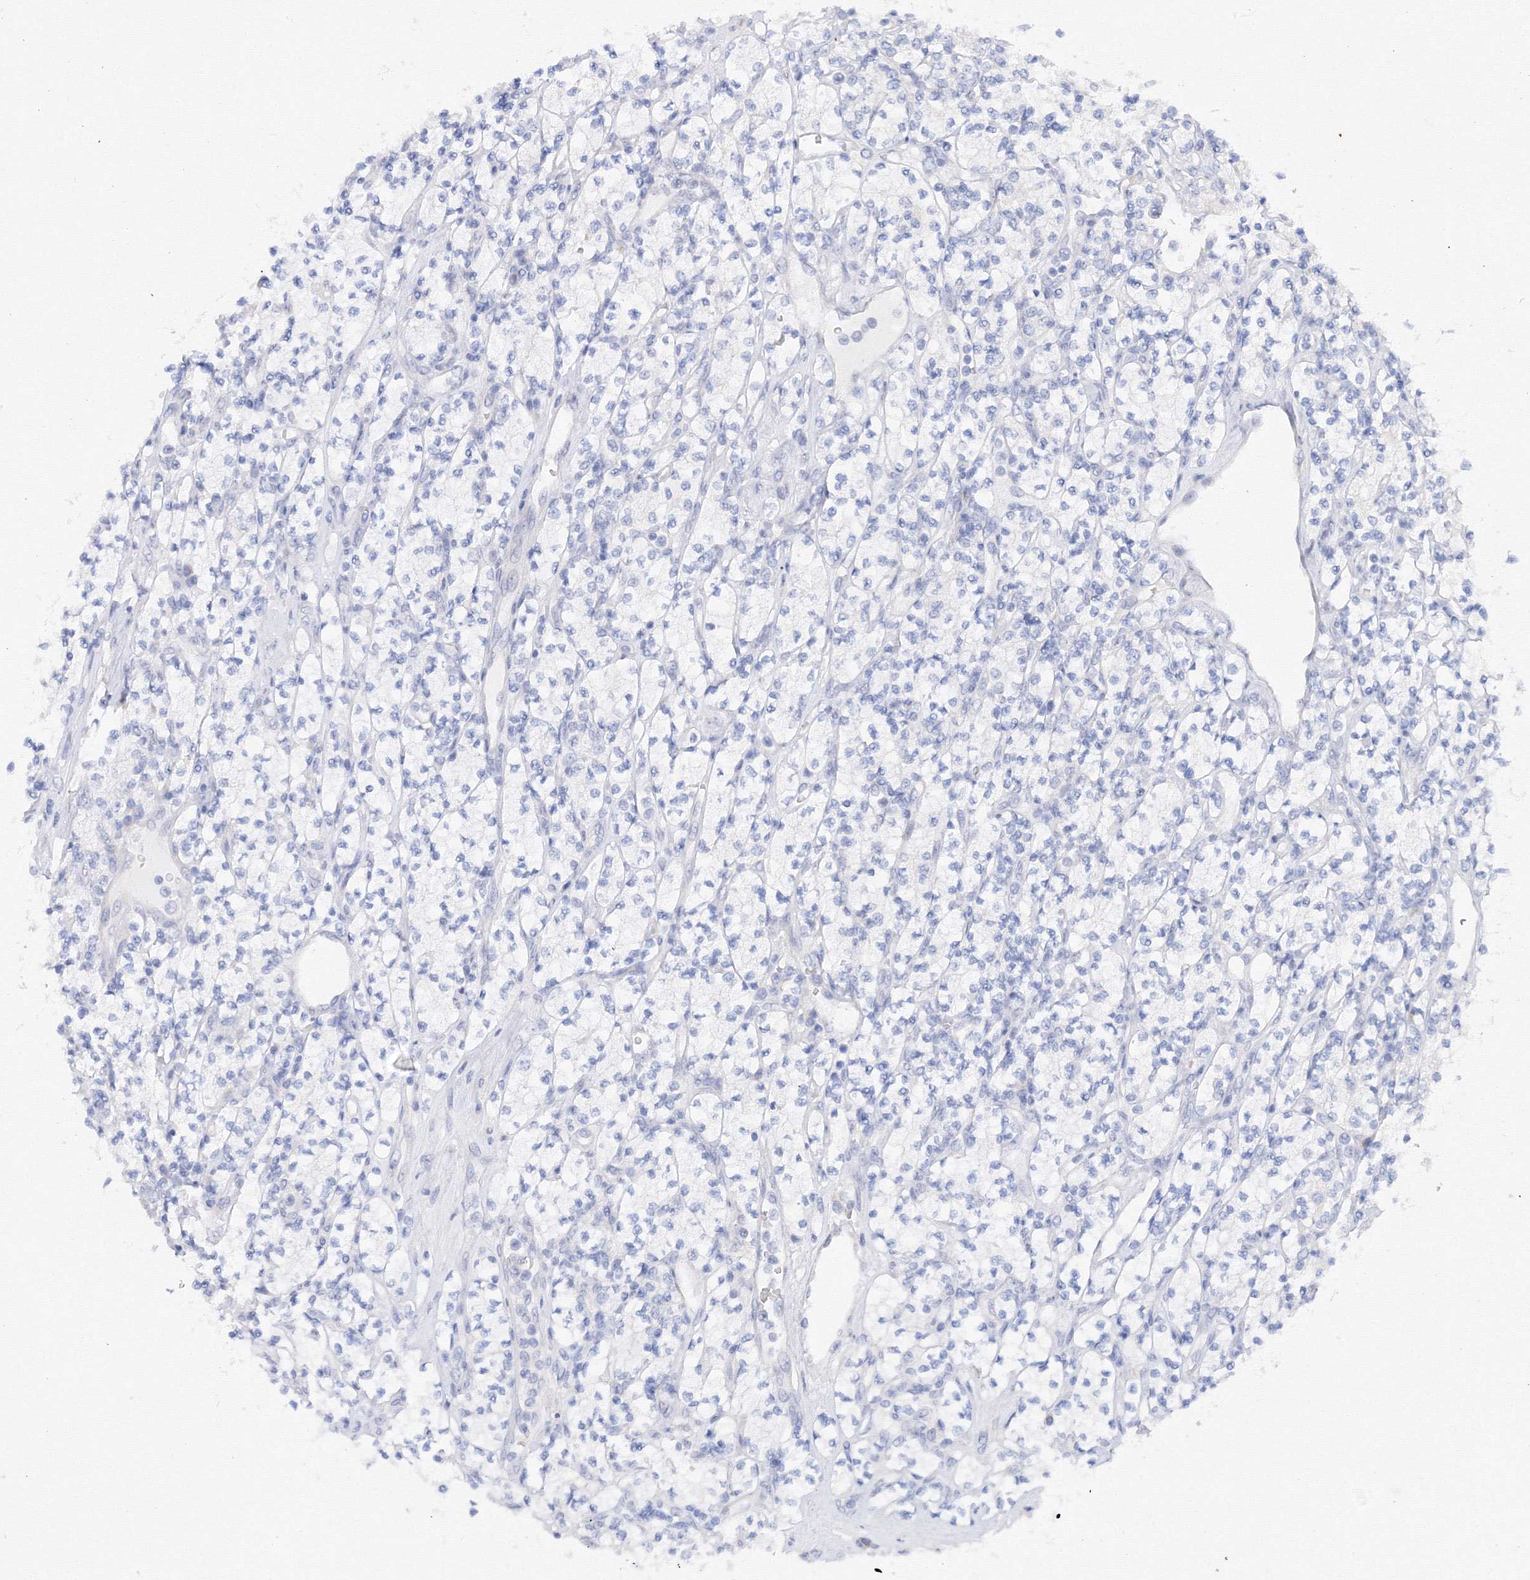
{"staining": {"intensity": "negative", "quantity": "none", "location": "none"}, "tissue": "renal cancer", "cell_type": "Tumor cells", "image_type": "cancer", "snomed": [{"axis": "morphology", "description": "Adenocarcinoma, NOS"}, {"axis": "topography", "description": "Kidney"}], "caption": "An image of human renal adenocarcinoma is negative for staining in tumor cells. (IHC, brightfield microscopy, high magnification).", "gene": "TAMM41", "patient": {"sex": "male", "age": 77}}